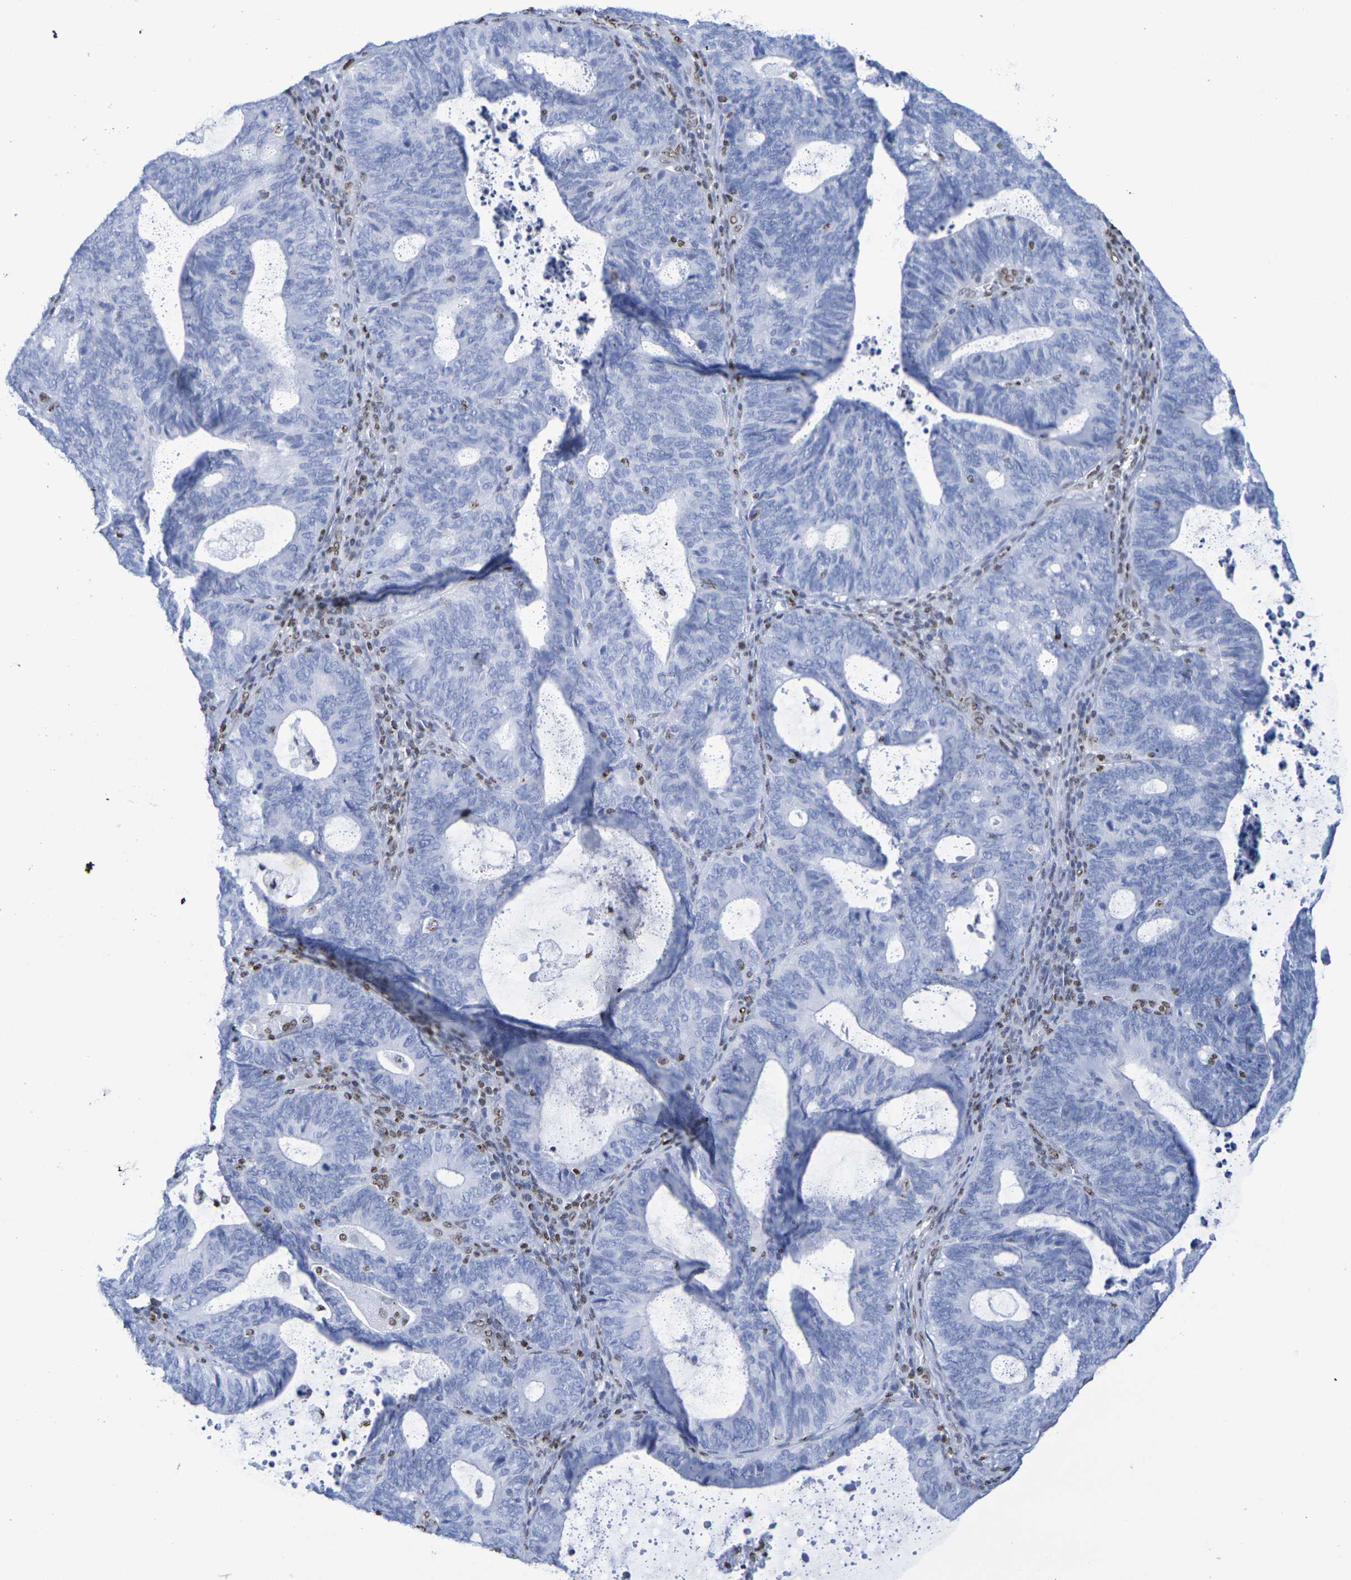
{"staining": {"intensity": "negative", "quantity": "none", "location": "none"}, "tissue": "endometrial cancer", "cell_type": "Tumor cells", "image_type": "cancer", "snomed": [{"axis": "morphology", "description": "Adenocarcinoma, NOS"}, {"axis": "topography", "description": "Uterus"}], "caption": "An immunohistochemistry (IHC) image of adenocarcinoma (endometrial) is shown. There is no staining in tumor cells of adenocarcinoma (endometrial).", "gene": "H1-5", "patient": {"sex": "female", "age": 83}}